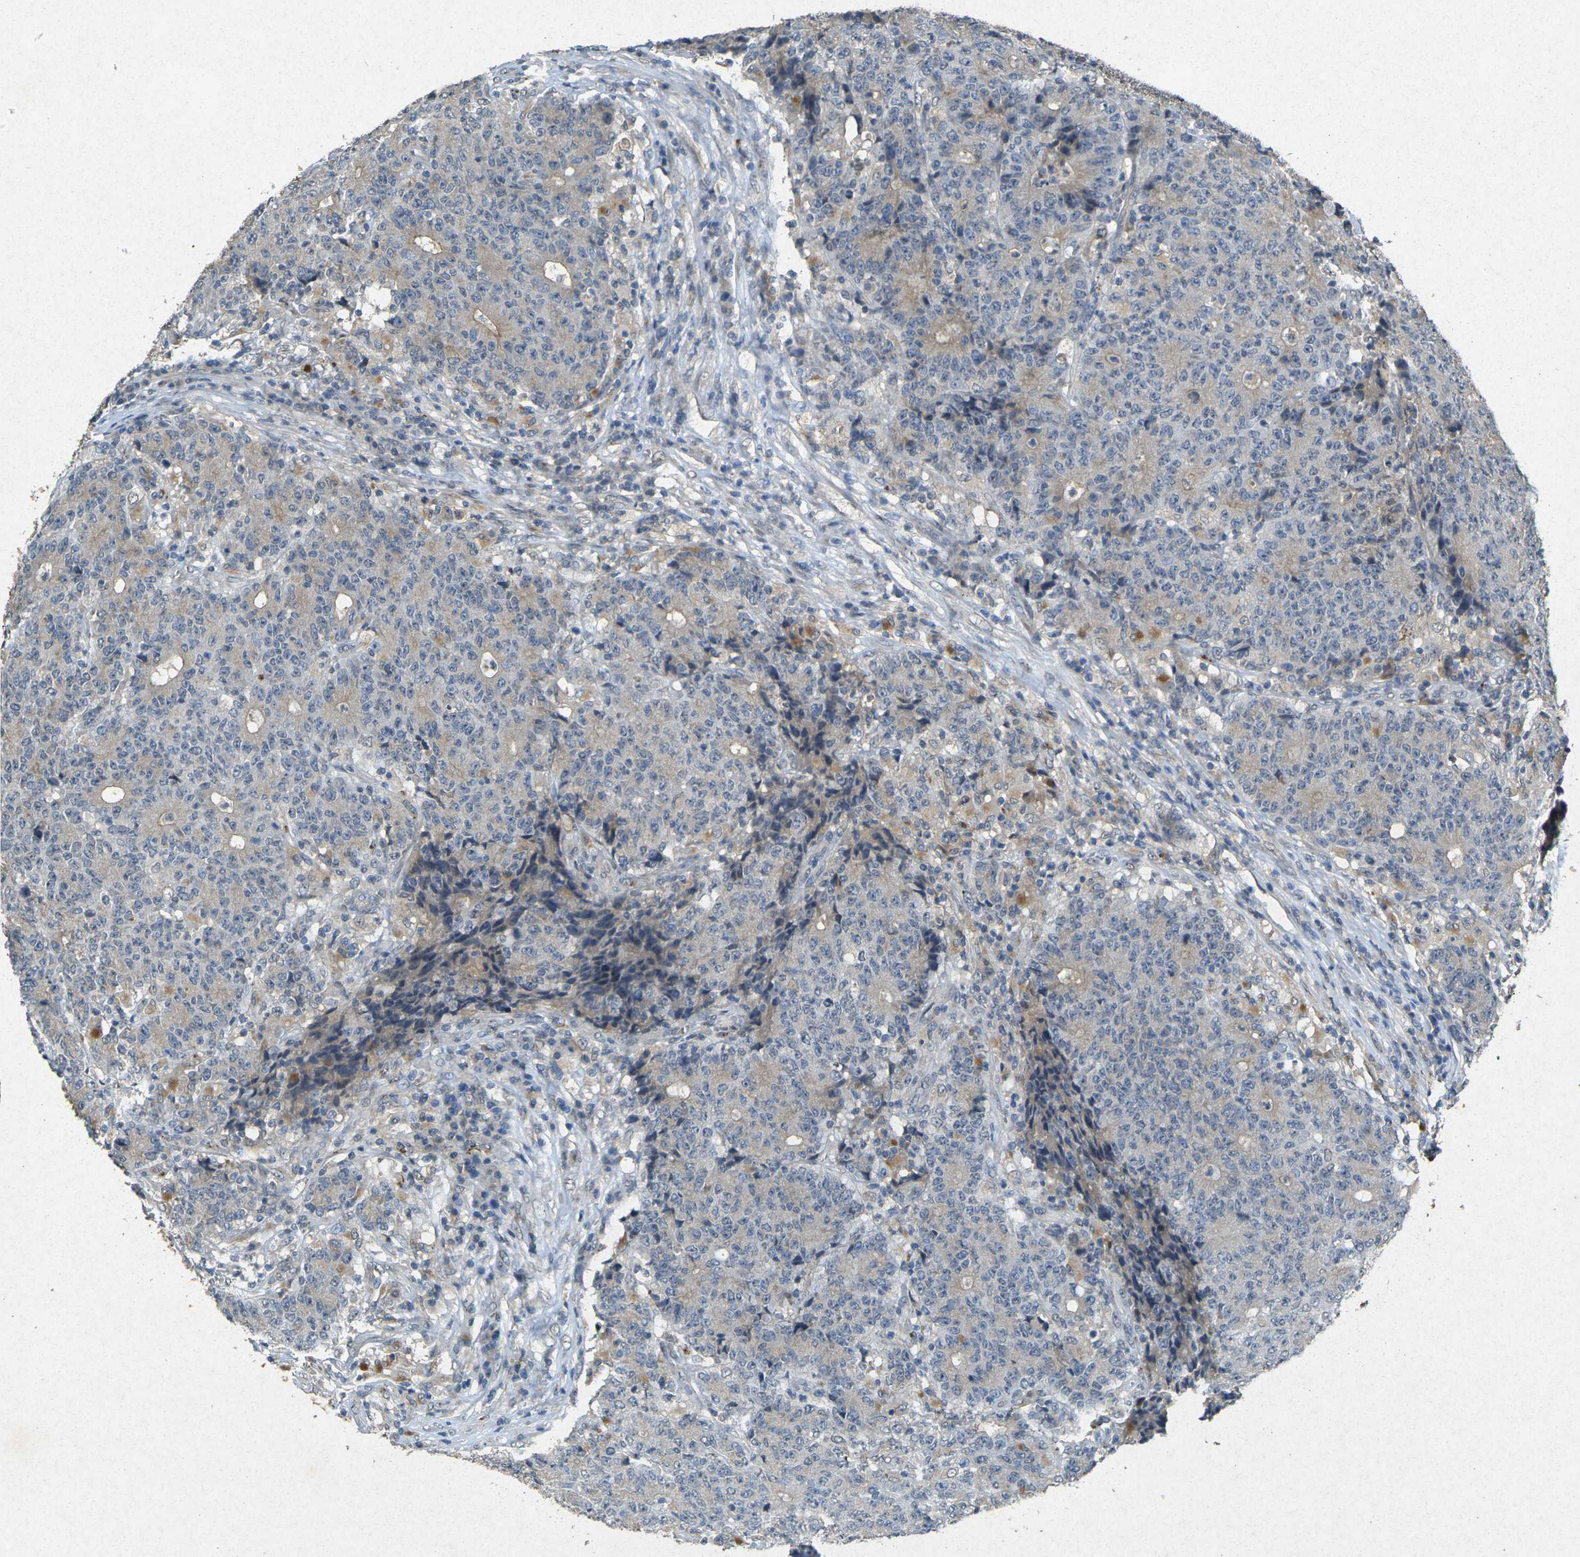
{"staining": {"intensity": "moderate", "quantity": ">75%", "location": "cytoplasmic/membranous"}, "tissue": "colorectal cancer", "cell_type": "Tumor cells", "image_type": "cancer", "snomed": [{"axis": "morphology", "description": "Normal tissue, NOS"}, {"axis": "morphology", "description": "Adenocarcinoma, NOS"}, {"axis": "topography", "description": "Colon"}], "caption": "This is a histology image of immunohistochemistry staining of colorectal adenocarcinoma, which shows moderate staining in the cytoplasmic/membranous of tumor cells.", "gene": "RGMA", "patient": {"sex": "female", "age": 75}}